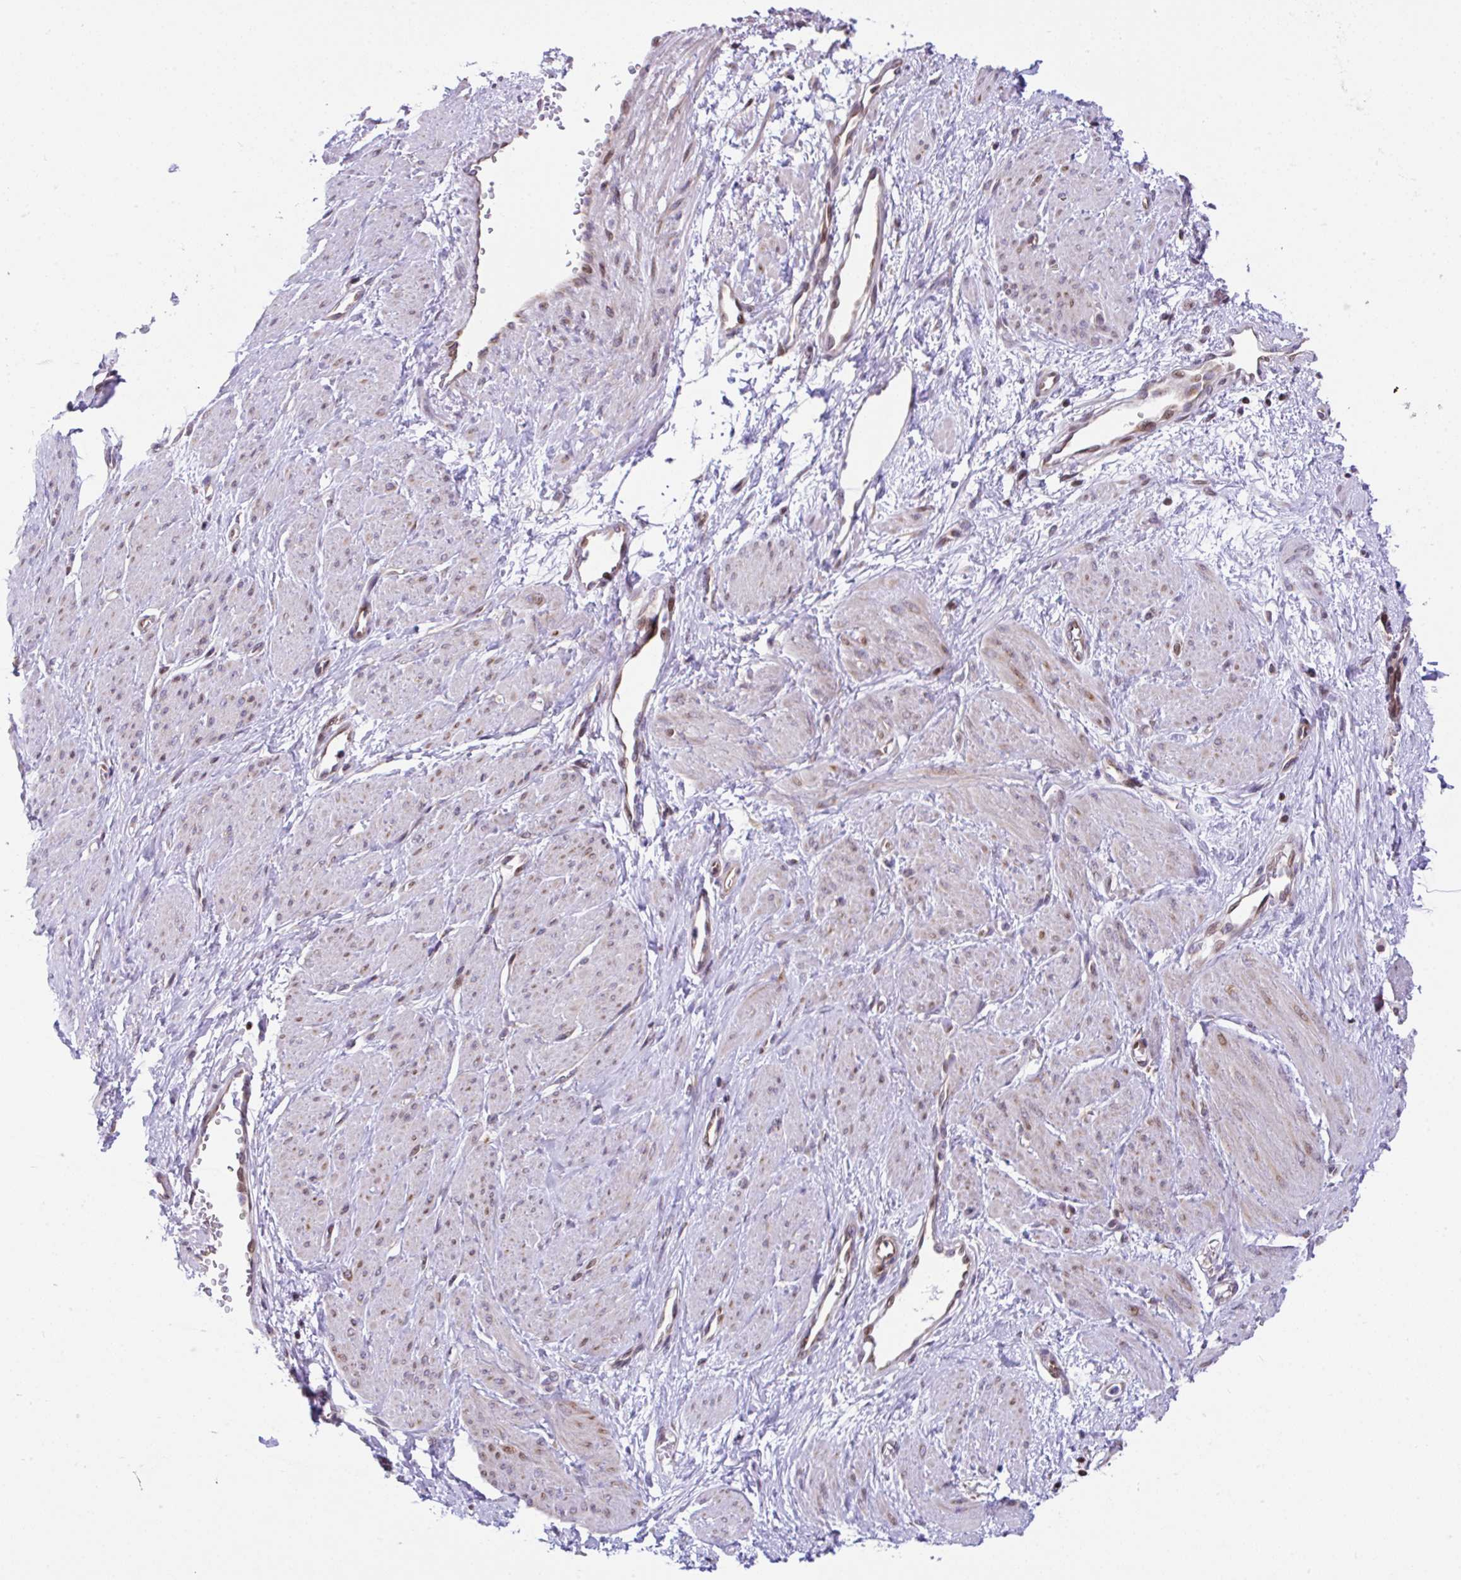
{"staining": {"intensity": "negative", "quantity": "none", "location": "none"}, "tissue": "smooth muscle", "cell_type": "Smooth muscle cells", "image_type": "normal", "snomed": [{"axis": "morphology", "description": "Normal tissue, NOS"}, {"axis": "topography", "description": "Smooth muscle"}, {"axis": "topography", "description": "Uterus"}], "caption": "Smooth muscle stained for a protein using IHC exhibits no expression smooth muscle cells.", "gene": "FIGNL1", "patient": {"sex": "female", "age": 39}}